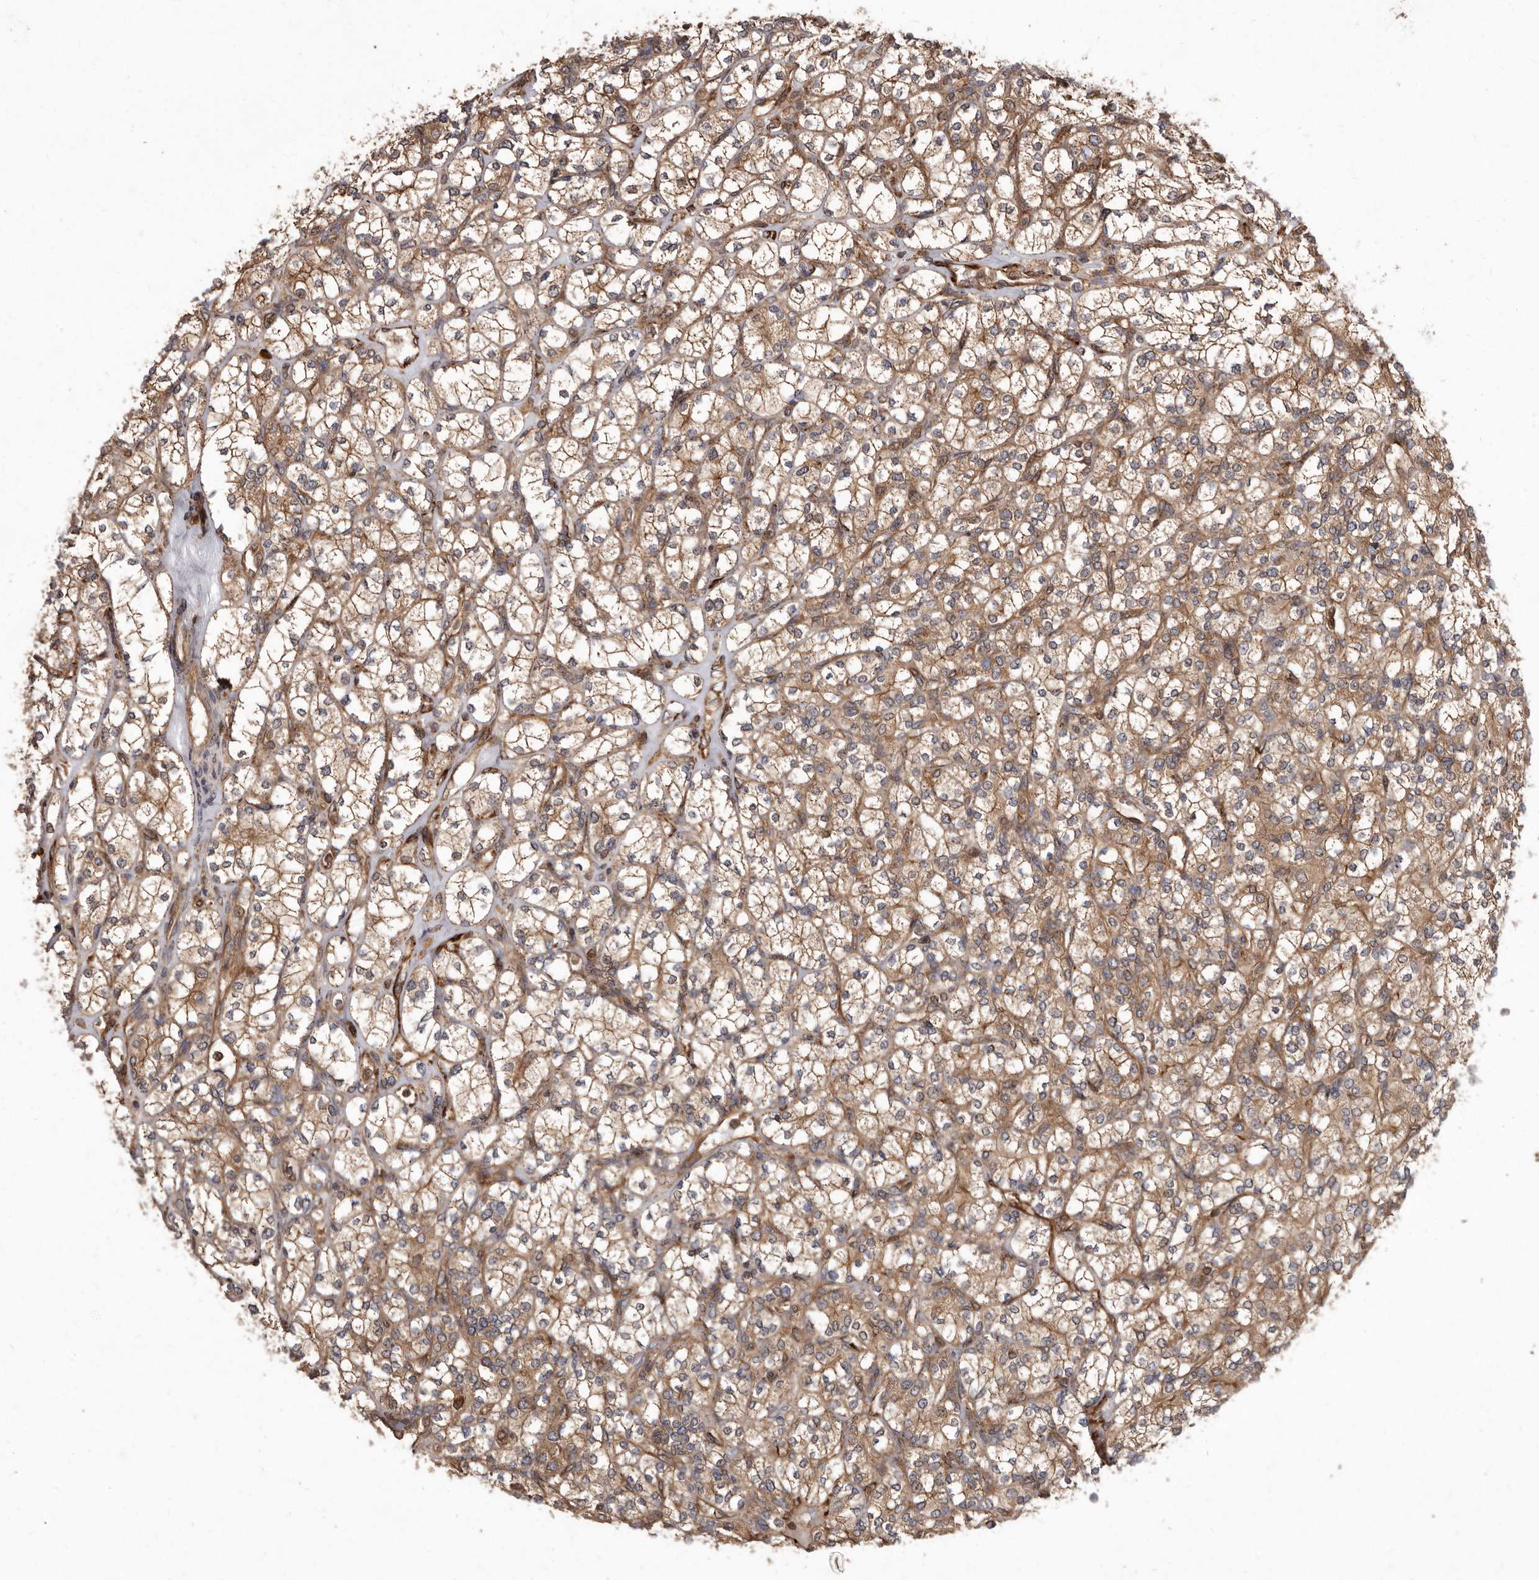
{"staining": {"intensity": "moderate", "quantity": ">75%", "location": "cytoplasmic/membranous"}, "tissue": "renal cancer", "cell_type": "Tumor cells", "image_type": "cancer", "snomed": [{"axis": "morphology", "description": "Adenocarcinoma, NOS"}, {"axis": "topography", "description": "Kidney"}], "caption": "The photomicrograph demonstrates immunohistochemical staining of renal cancer. There is moderate cytoplasmic/membranous expression is identified in about >75% of tumor cells. Immunohistochemistry (ihc) stains the protein in brown and the nuclei are stained blue.", "gene": "FLAD1", "patient": {"sex": "male", "age": 77}}